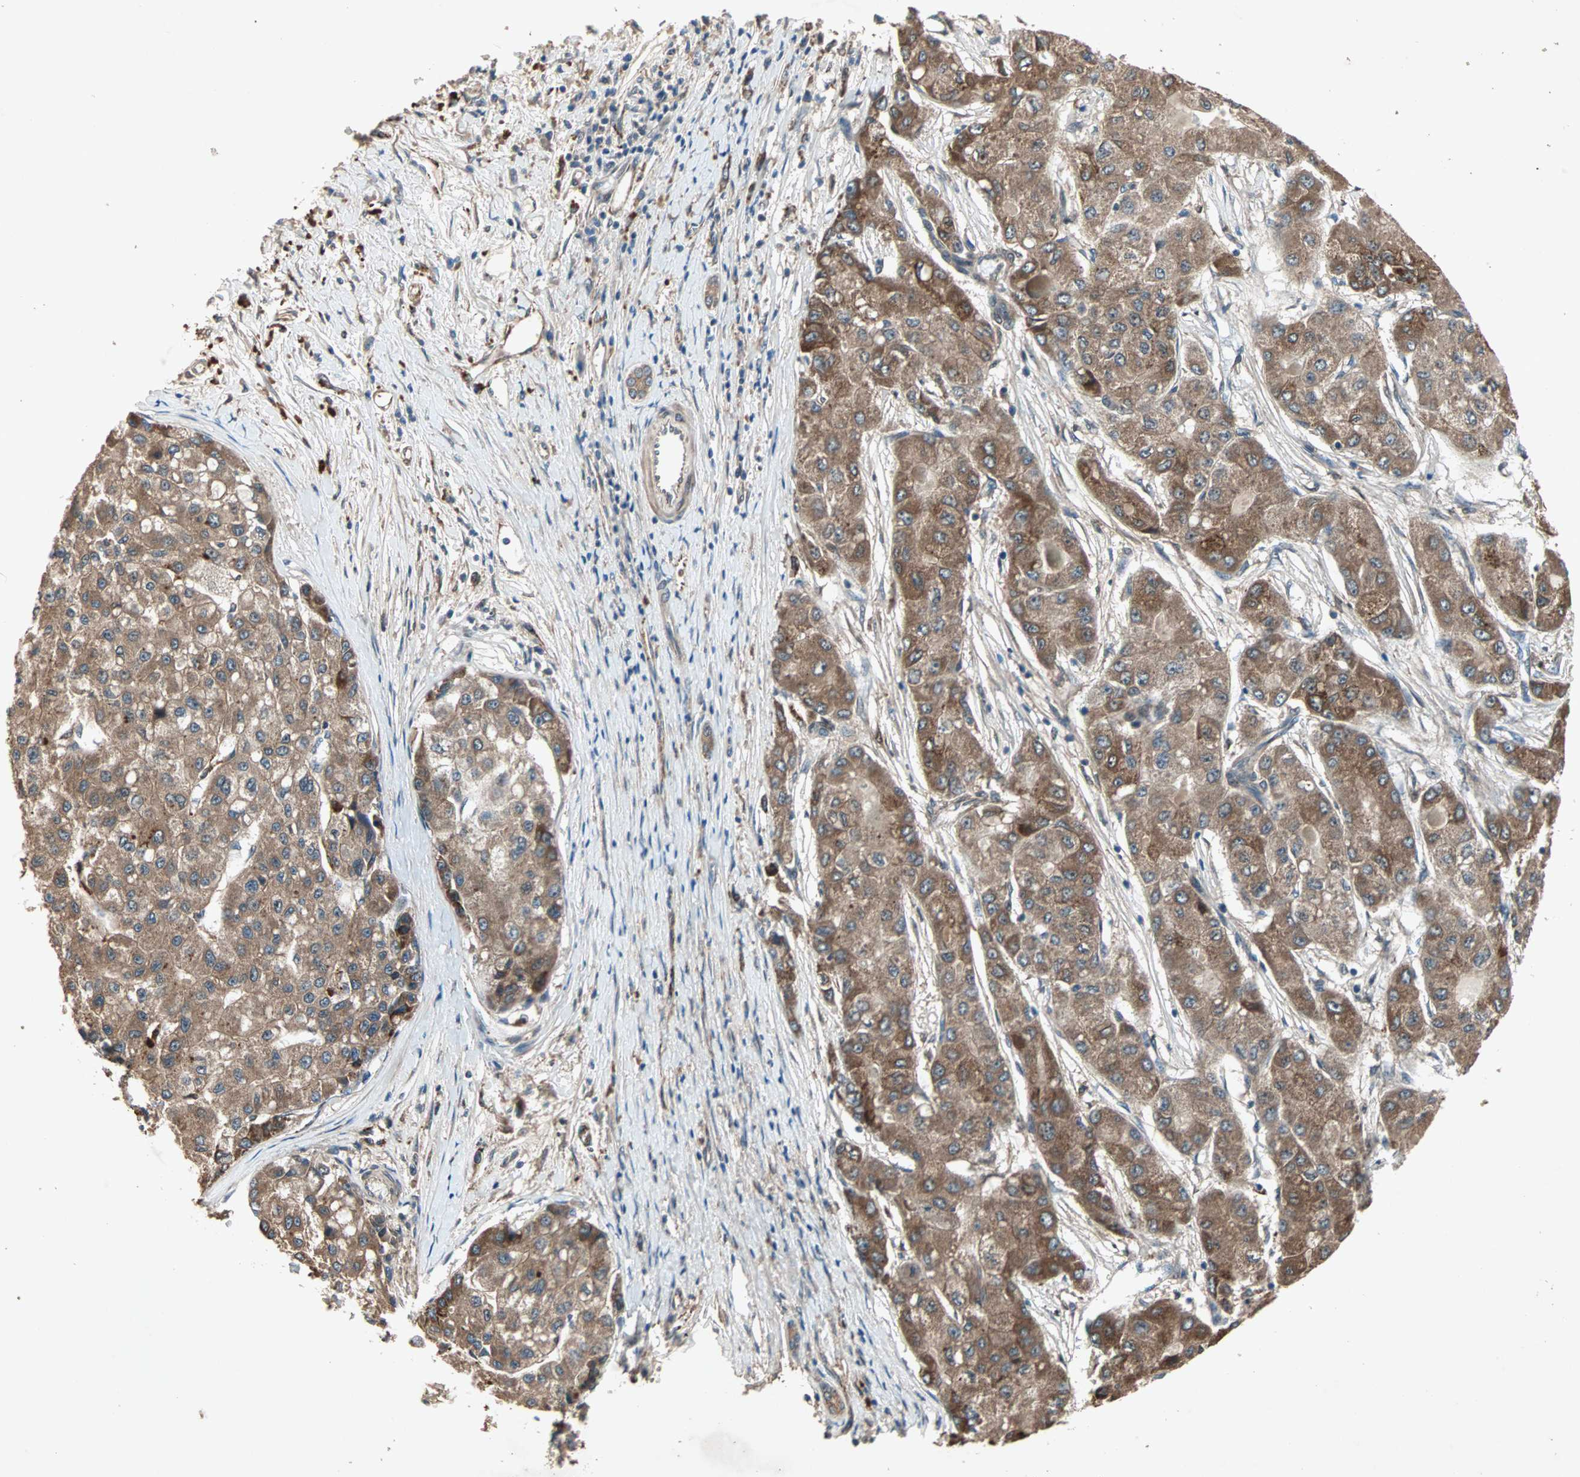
{"staining": {"intensity": "strong", "quantity": ">75%", "location": "cytoplasmic/membranous"}, "tissue": "liver cancer", "cell_type": "Tumor cells", "image_type": "cancer", "snomed": [{"axis": "morphology", "description": "Carcinoma, Hepatocellular, NOS"}, {"axis": "topography", "description": "Liver"}], "caption": "Protein expression analysis of liver cancer (hepatocellular carcinoma) reveals strong cytoplasmic/membranous positivity in approximately >75% of tumor cells.", "gene": "SDSL", "patient": {"sex": "male", "age": 80}}